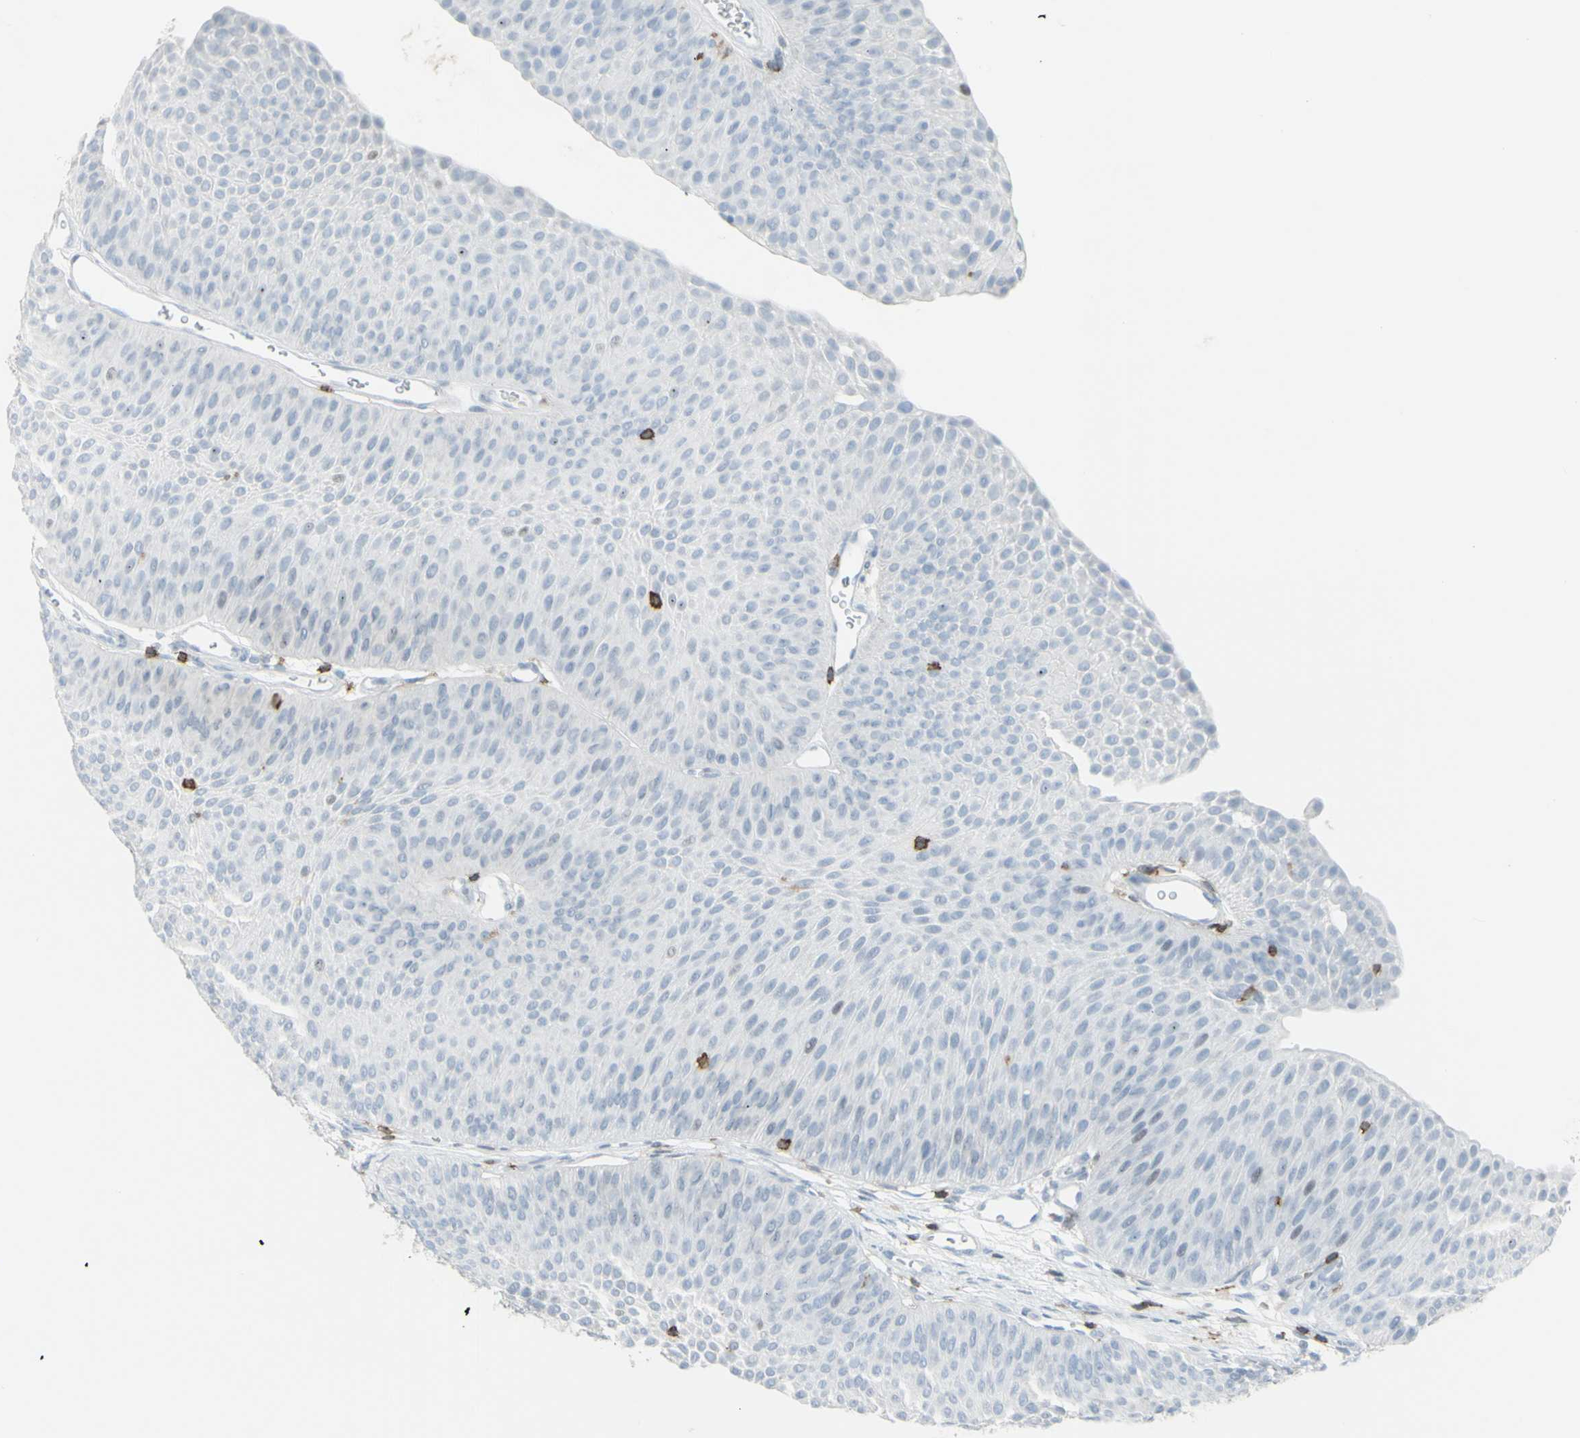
{"staining": {"intensity": "negative", "quantity": "none", "location": "none"}, "tissue": "urothelial cancer", "cell_type": "Tumor cells", "image_type": "cancer", "snomed": [{"axis": "morphology", "description": "Urothelial carcinoma, Low grade"}, {"axis": "topography", "description": "Urinary bladder"}], "caption": "This is a histopathology image of immunohistochemistry (IHC) staining of urothelial cancer, which shows no expression in tumor cells. (DAB (3,3'-diaminobenzidine) immunohistochemistry (IHC), high magnification).", "gene": "NRG1", "patient": {"sex": "female", "age": 60}}